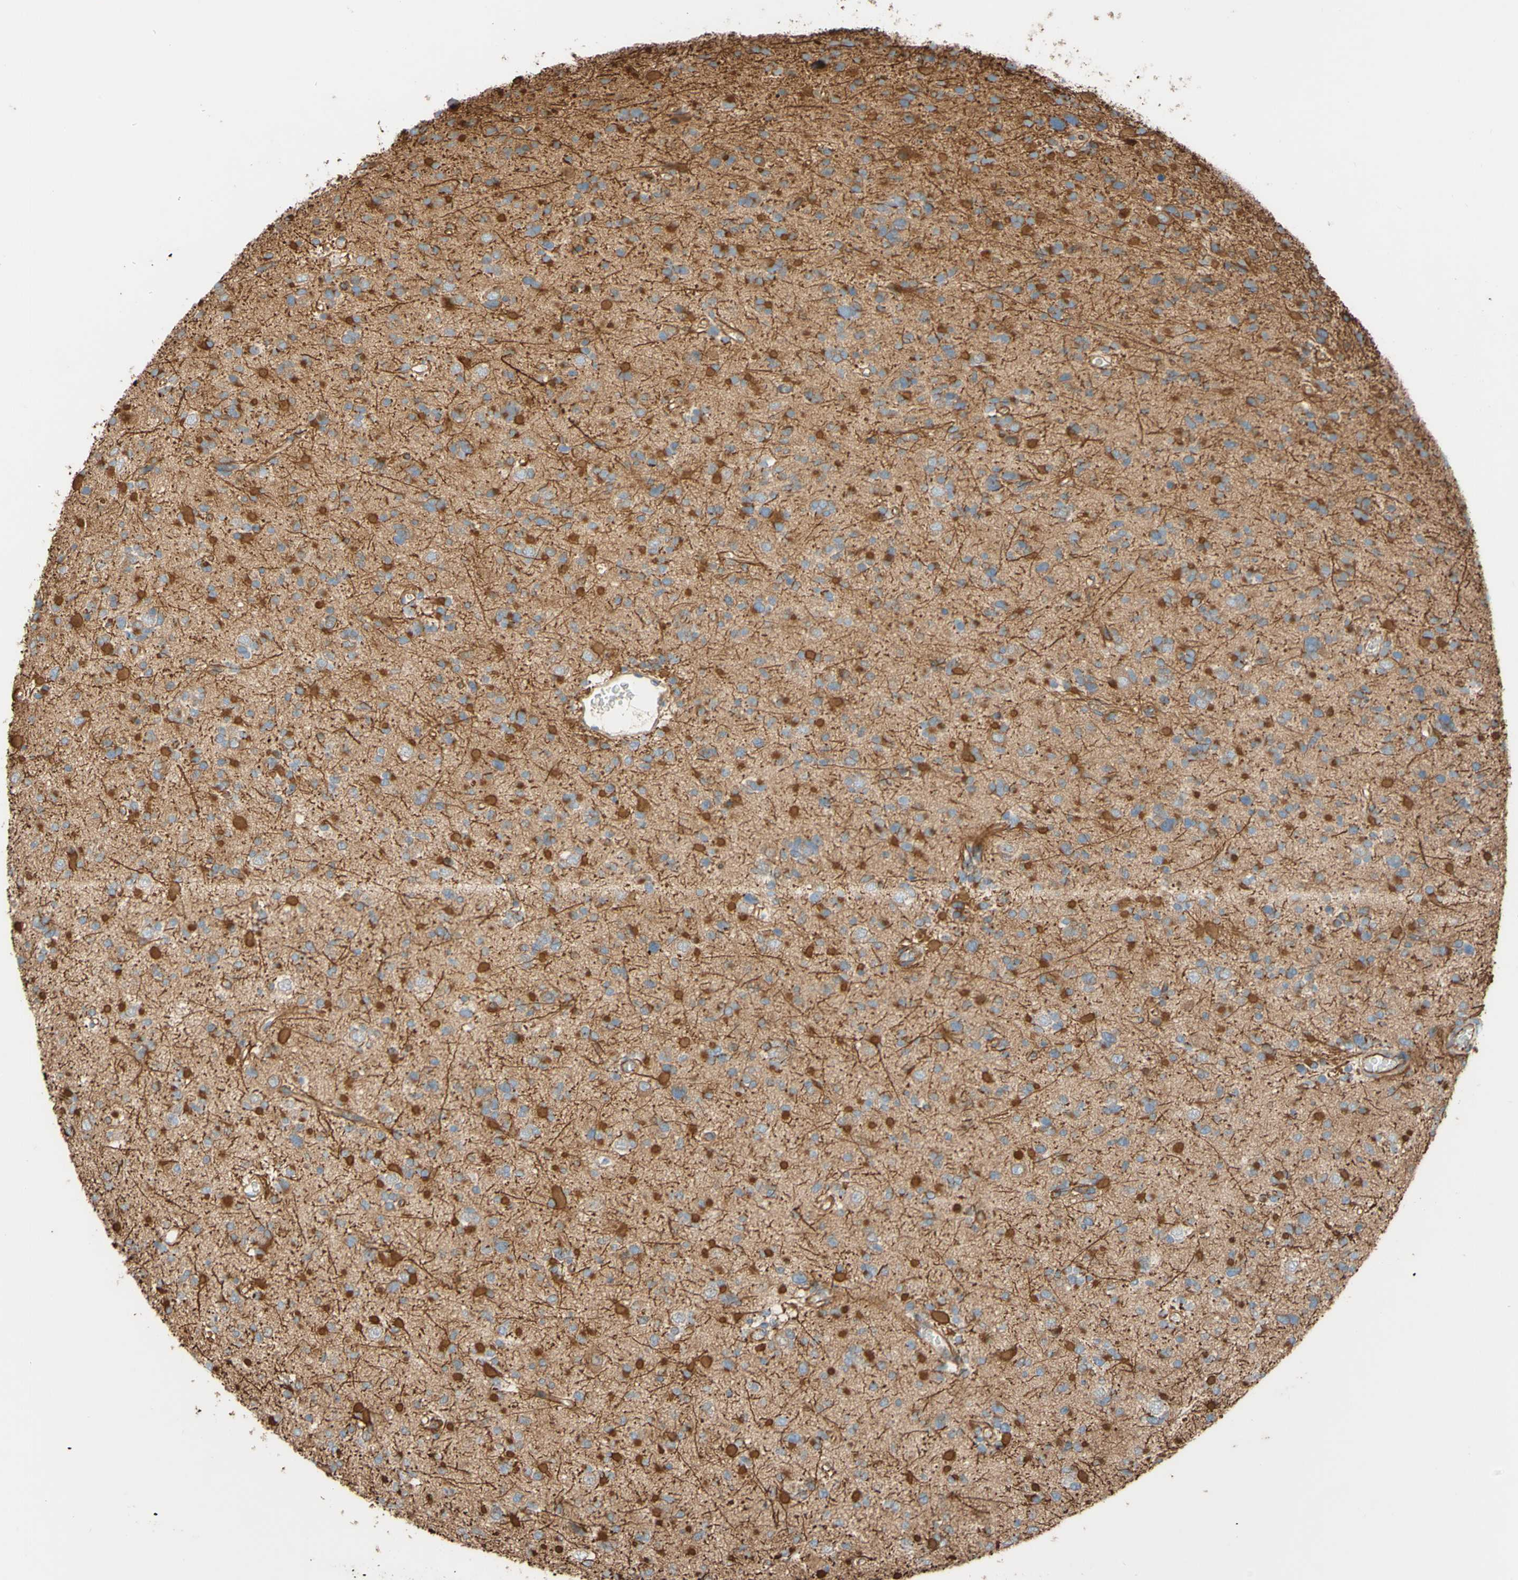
{"staining": {"intensity": "moderate", "quantity": "25%-75%", "location": "cytoplasmic/membranous"}, "tissue": "glioma", "cell_type": "Tumor cells", "image_type": "cancer", "snomed": [{"axis": "morphology", "description": "Glioma, malignant, Low grade"}, {"axis": "topography", "description": "Brain"}], "caption": "A medium amount of moderate cytoplasmic/membranous staining is seen in about 25%-75% of tumor cells in malignant low-grade glioma tissue.", "gene": "C1orf43", "patient": {"sex": "female", "age": 22}}